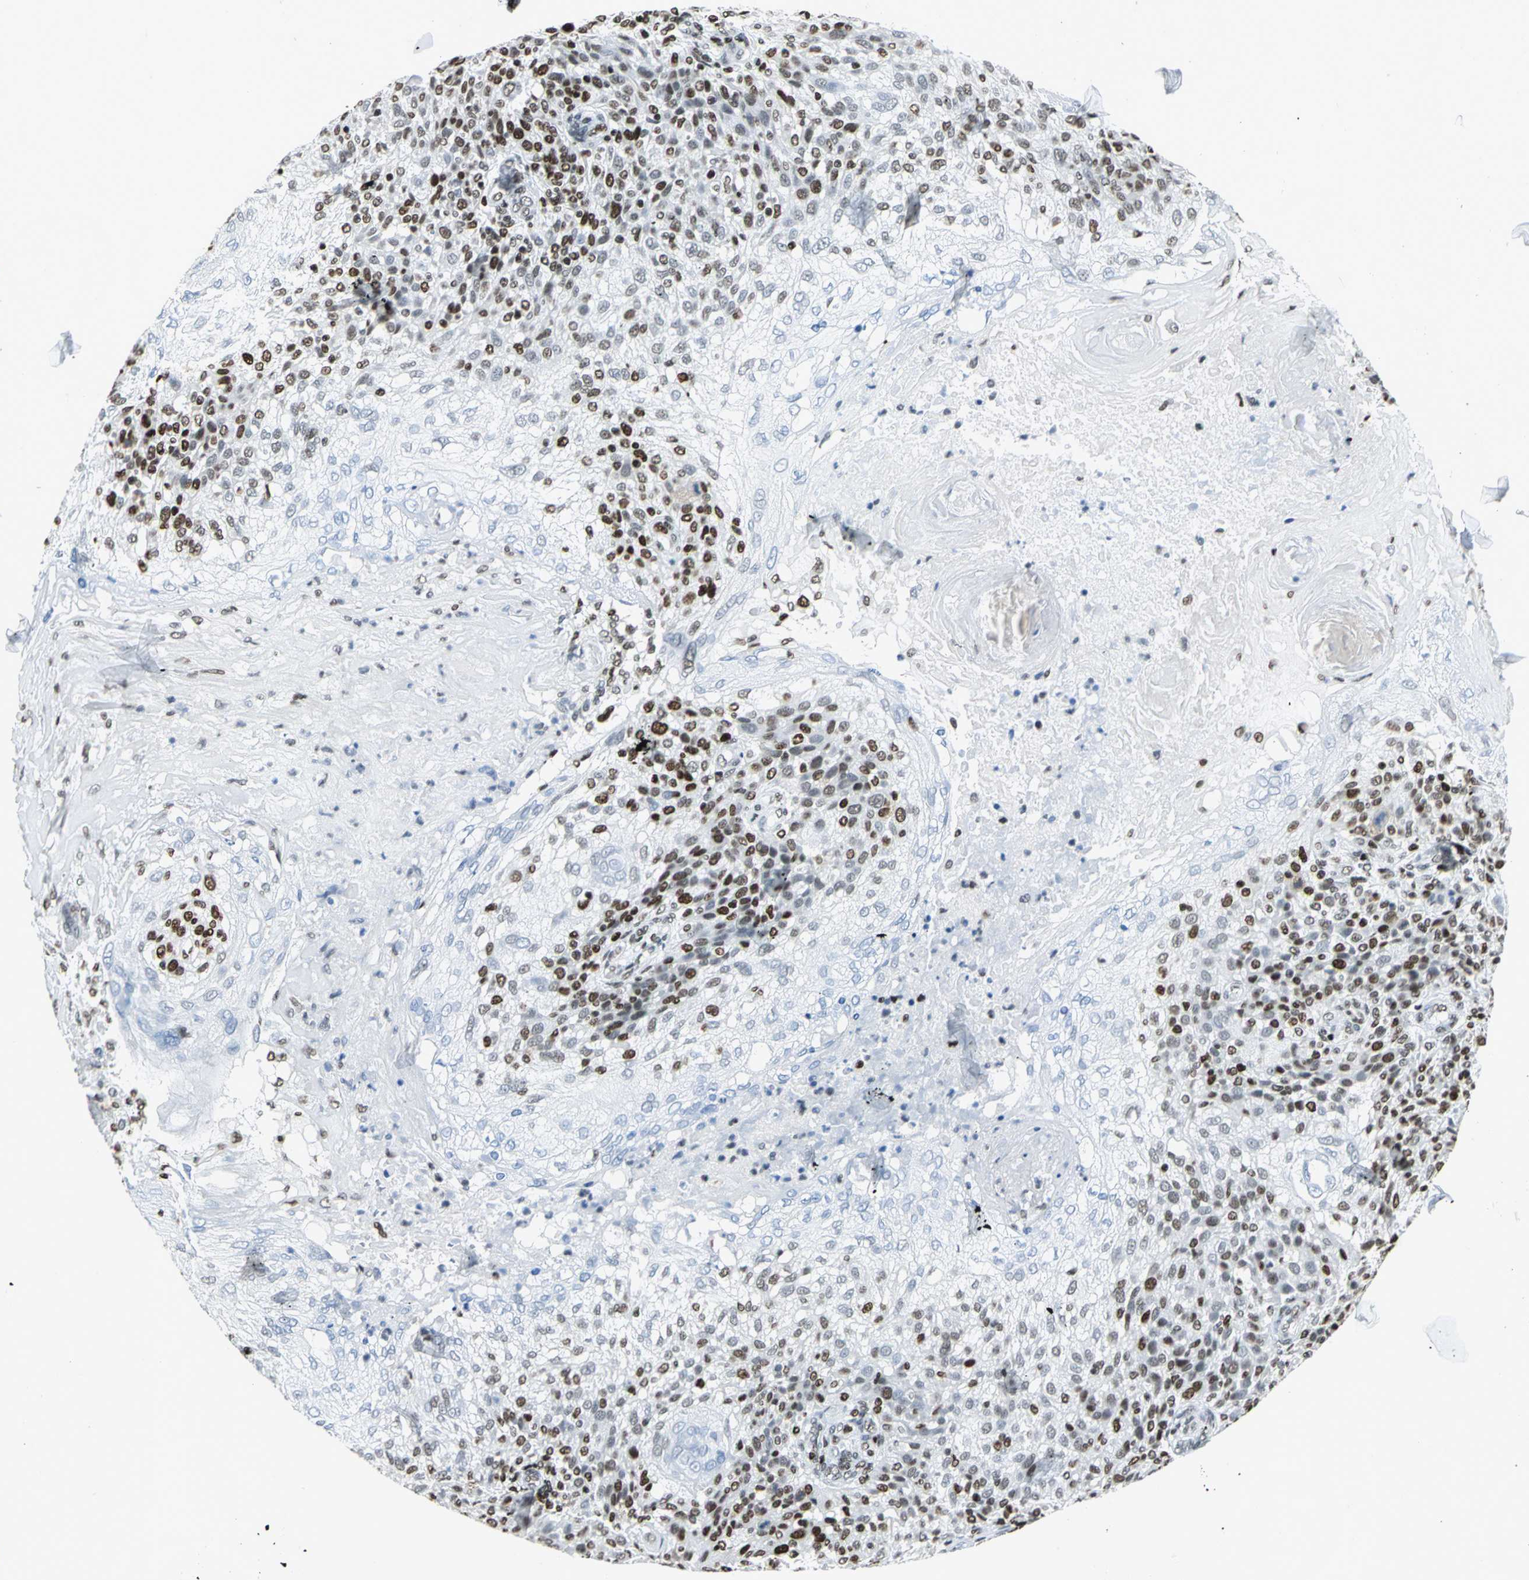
{"staining": {"intensity": "strong", "quantity": "25%-75%", "location": "nuclear"}, "tissue": "skin cancer", "cell_type": "Tumor cells", "image_type": "cancer", "snomed": [{"axis": "morphology", "description": "Normal tissue, NOS"}, {"axis": "morphology", "description": "Squamous cell carcinoma, NOS"}, {"axis": "topography", "description": "Skin"}], "caption": "This is an image of immunohistochemistry (IHC) staining of skin cancer, which shows strong positivity in the nuclear of tumor cells.", "gene": "HNRNPD", "patient": {"sex": "female", "age": 83}}